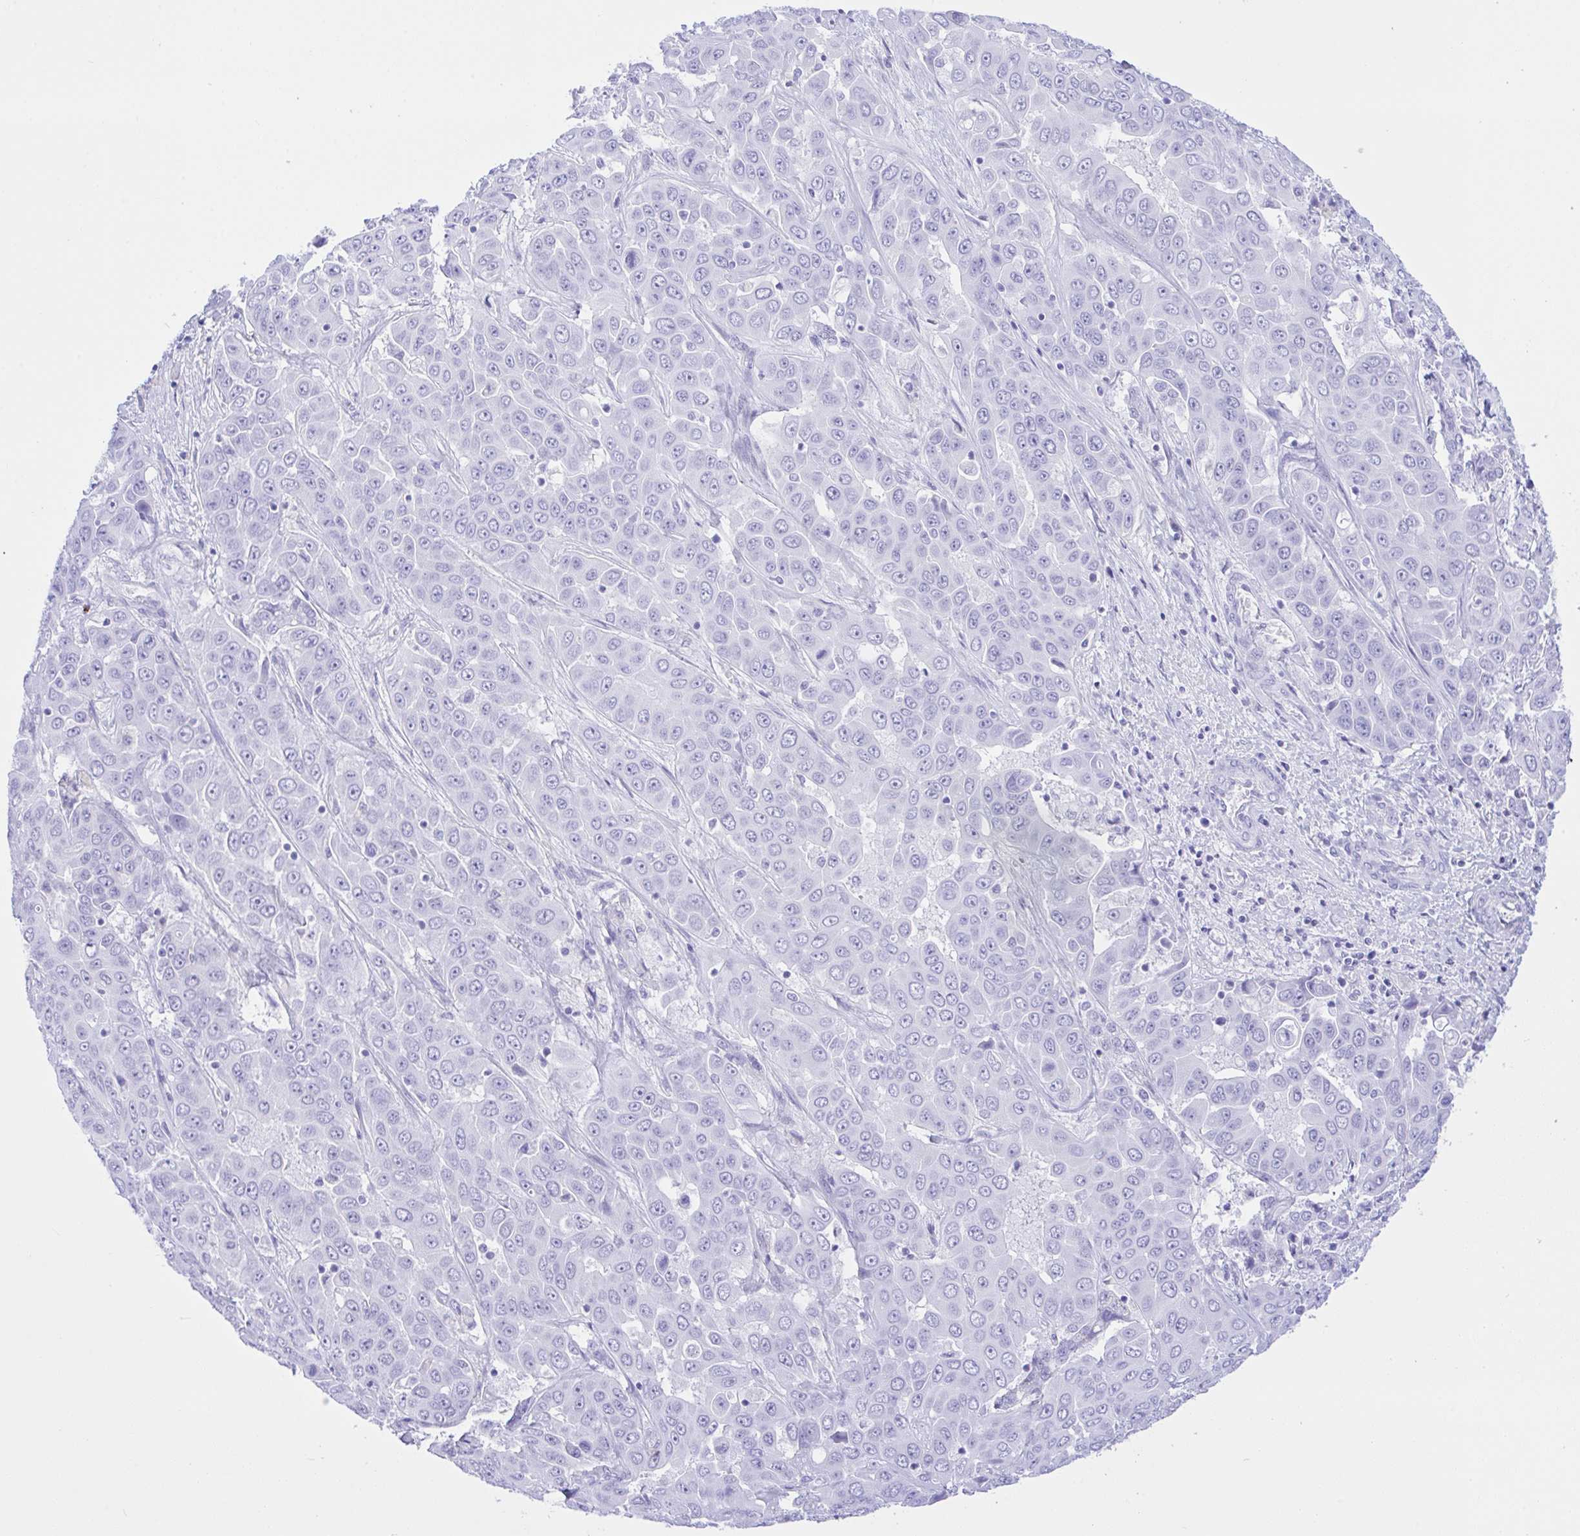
{"staining": {"intensity": "negative", "quantity": "none", "location": "none"}, "tissue": "liver cancer", "cell_type": "Tumor cells", "image_type": "cancer", "snomed": [{"axis": "morphology", "description": "Cholangiocarcinoma"}, {"axis": "topography", "description": "Liver"}], "caption": "A micrograph of human liver cancer is negative for staining in tumor cells.", "gene": "SELENOV", "patient": {"sex": "female", "age": 52}}